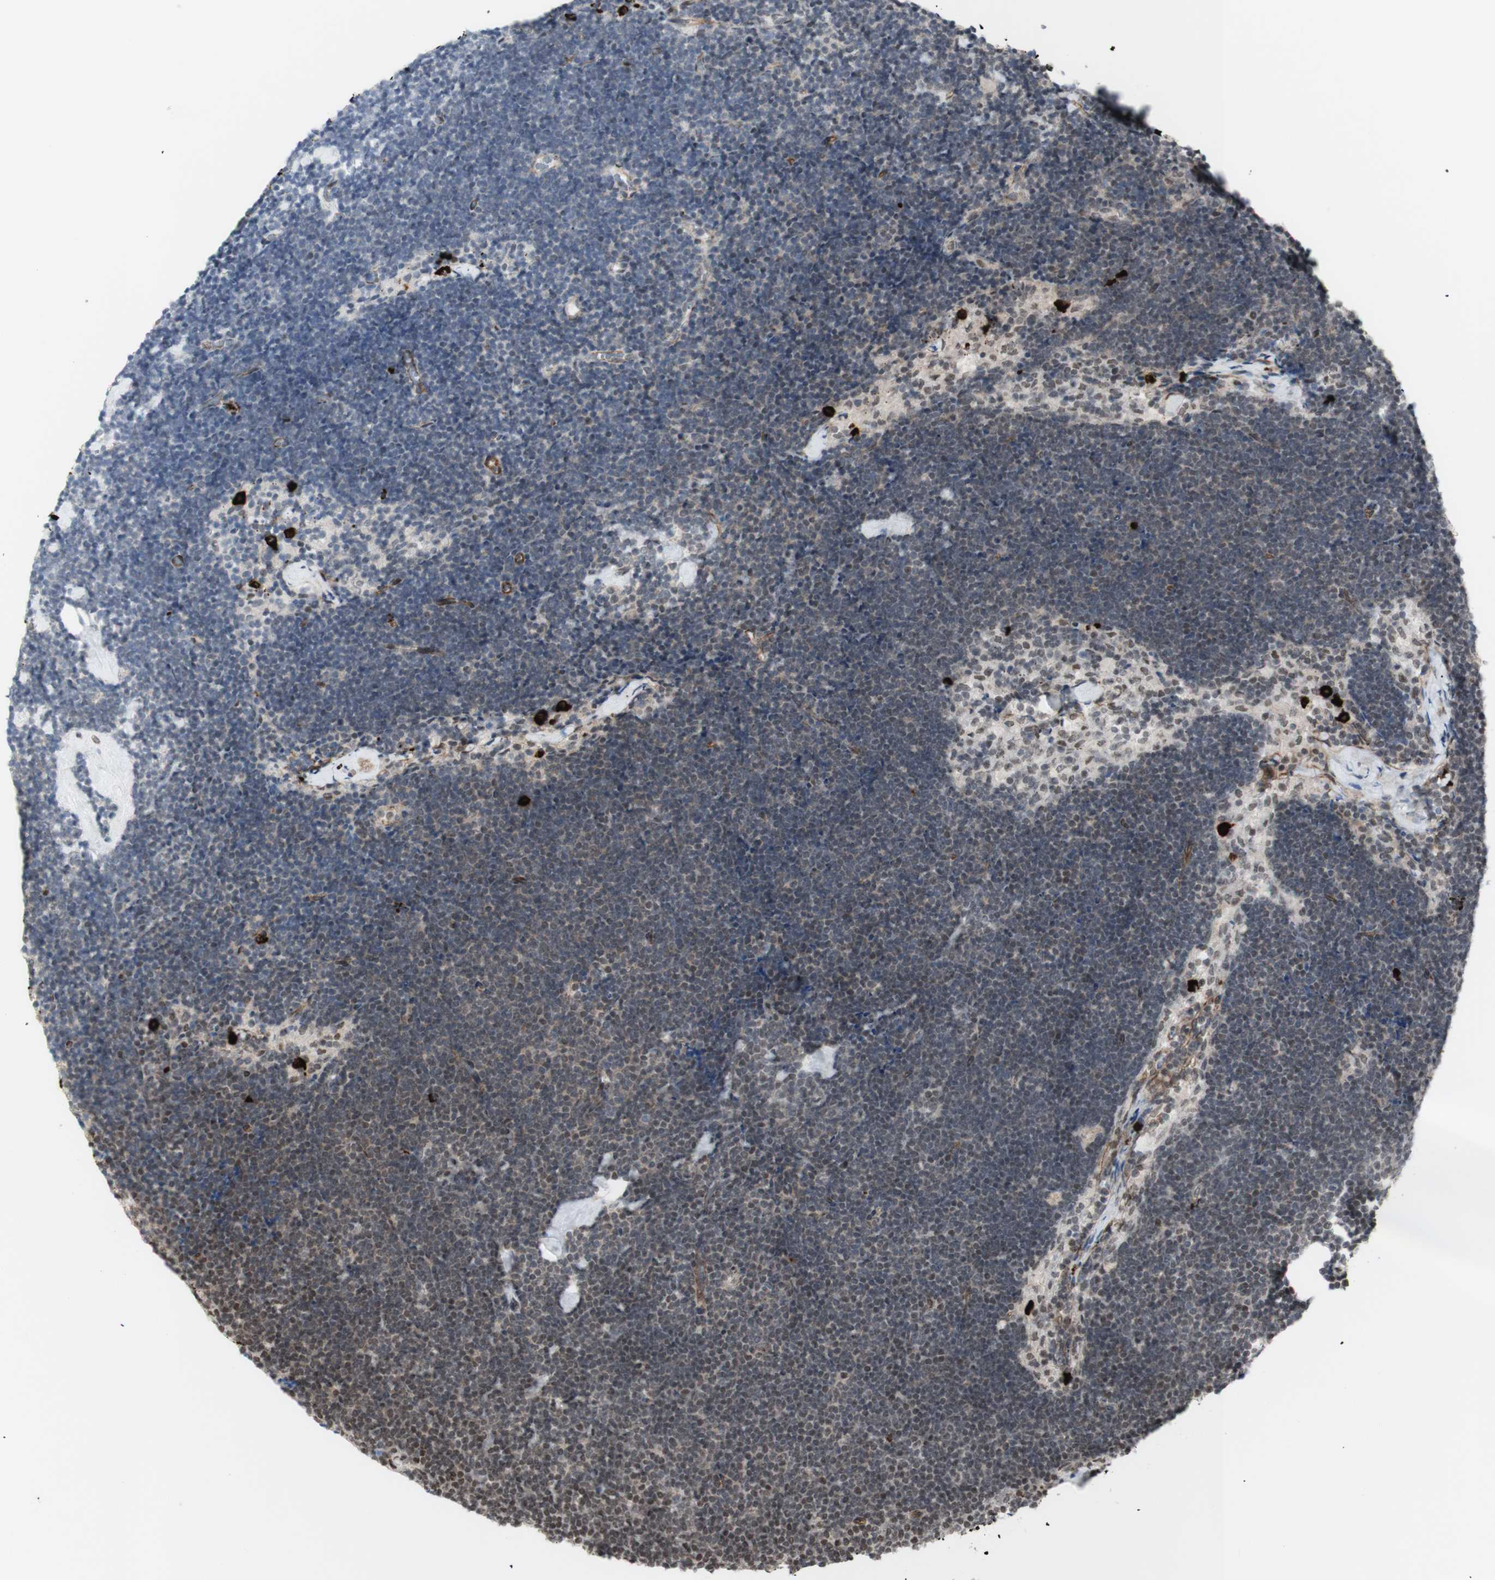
{"staining": {"intensity": "weak", "quantity": "25%-75%", "location": "nuclear"}, "tissue": "lymph node", "cell_type": "Germinal center cells", "image_type": "normal", "snomed": [{"axis": "morphology", "description": "Normal tissue, NOS"}, {"axis": "topography", "description": "Lymph node"}], "caption": "Protein analysis of unremarkable lymph node reveals weak nuclear positivity in approximately 25%-75% of germinal center cells.", "gene": "ZMYM6", "patient": {"sex": "male", "age": 63}}